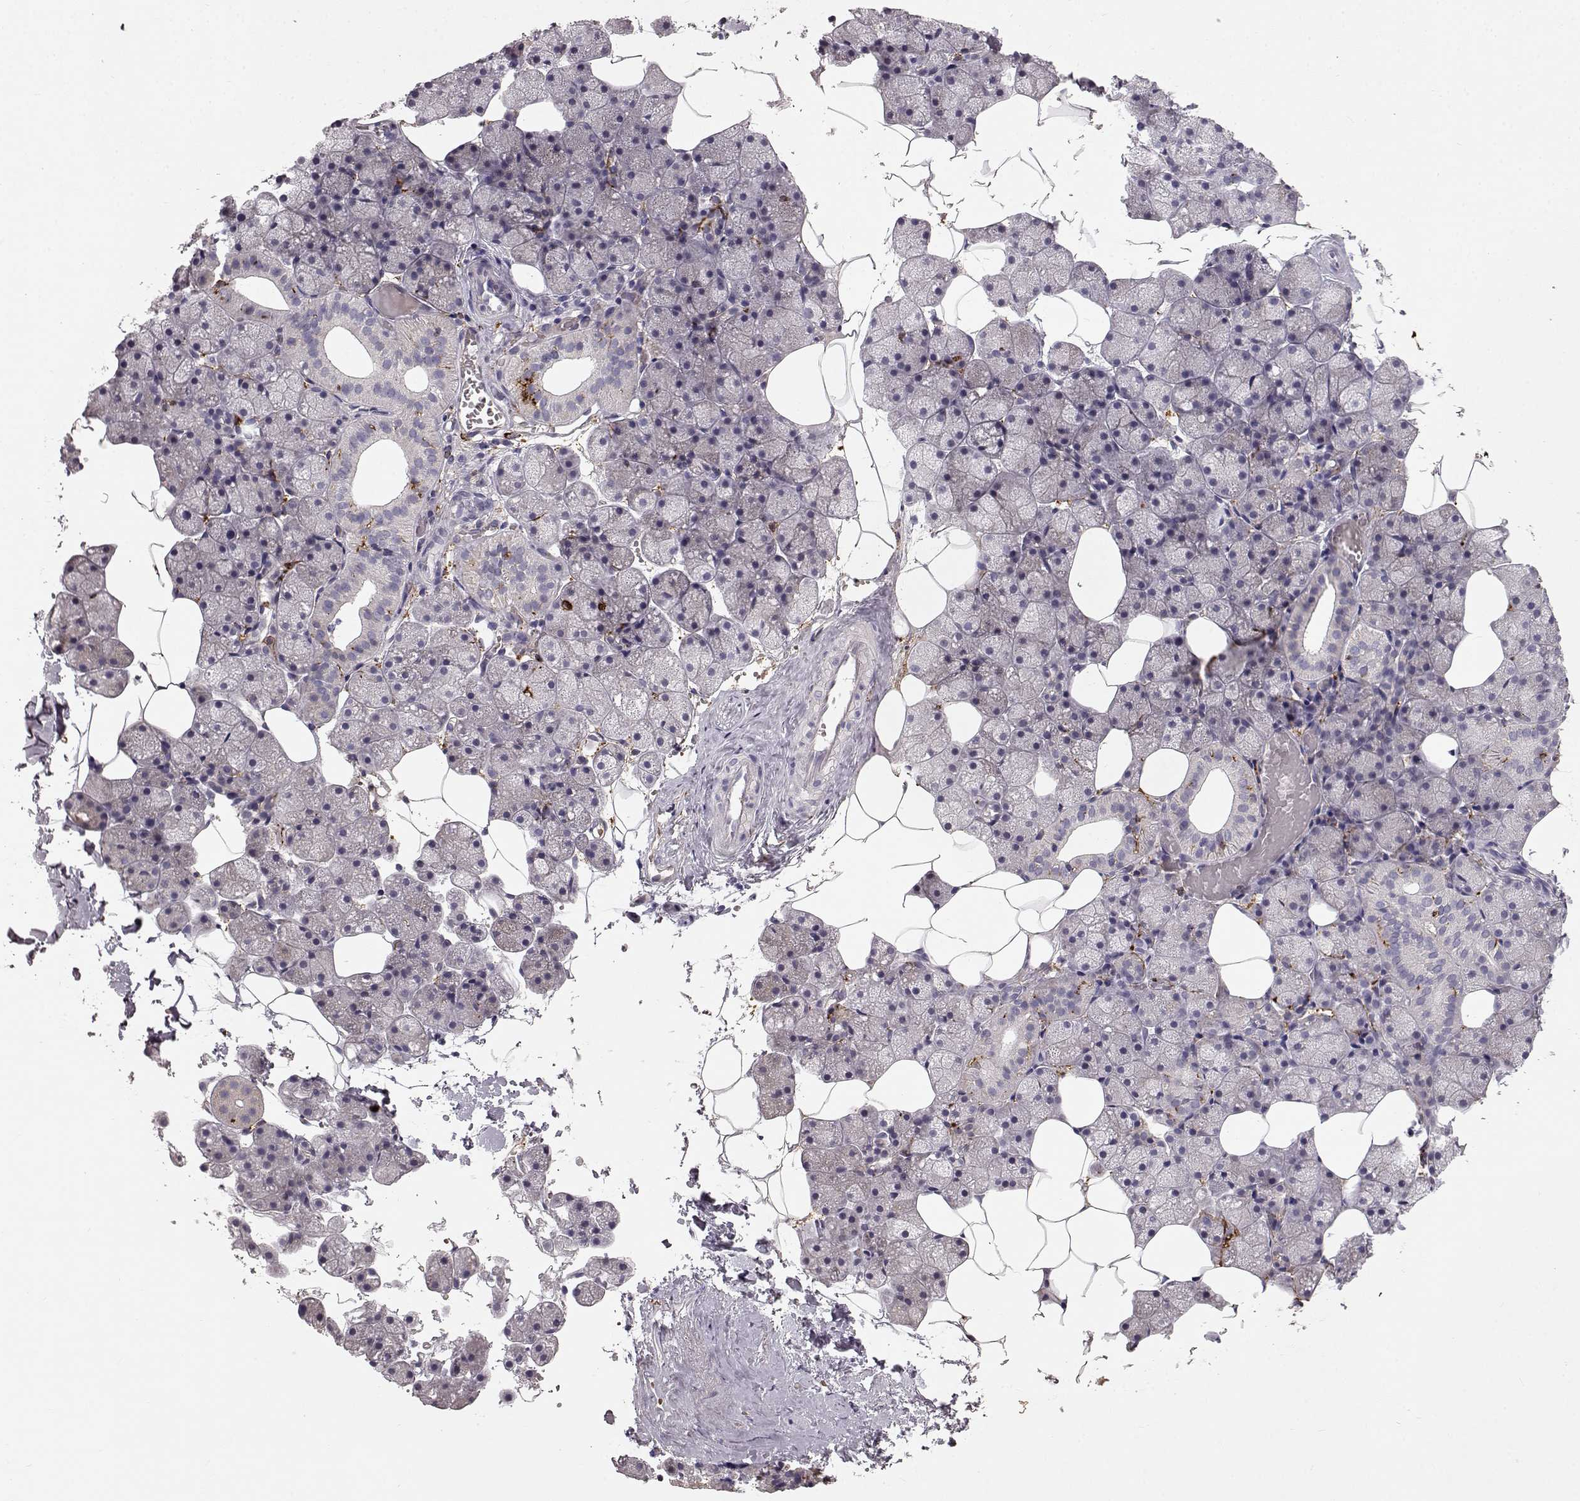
{"staining": {"intensity": "moderate", "quantity": "<25%", "location": "cytoplasmic/membranous"}, "tissue": "salivary gland", "cell_type": "Glandular cells", "image_type": "normal", "snomed": [{"axis": "morphology", "description": "Normal tissue, NOS"}, {"axis": "topography", "description": "Salivary gland"}], "caption": "Salivary gland stained with DAB immunohistochemistry reveals low levels of moderate cytoplasmic/membranous staining in approximately <25% of glandular cells. The staining was performed using DAB to visualize the protein expression in brown, while the nuclei were stained in blue with hematoxylin (Magnification: 20x).", "gene": "CCNF", "patient": {"sex": "male", "age": 38}}